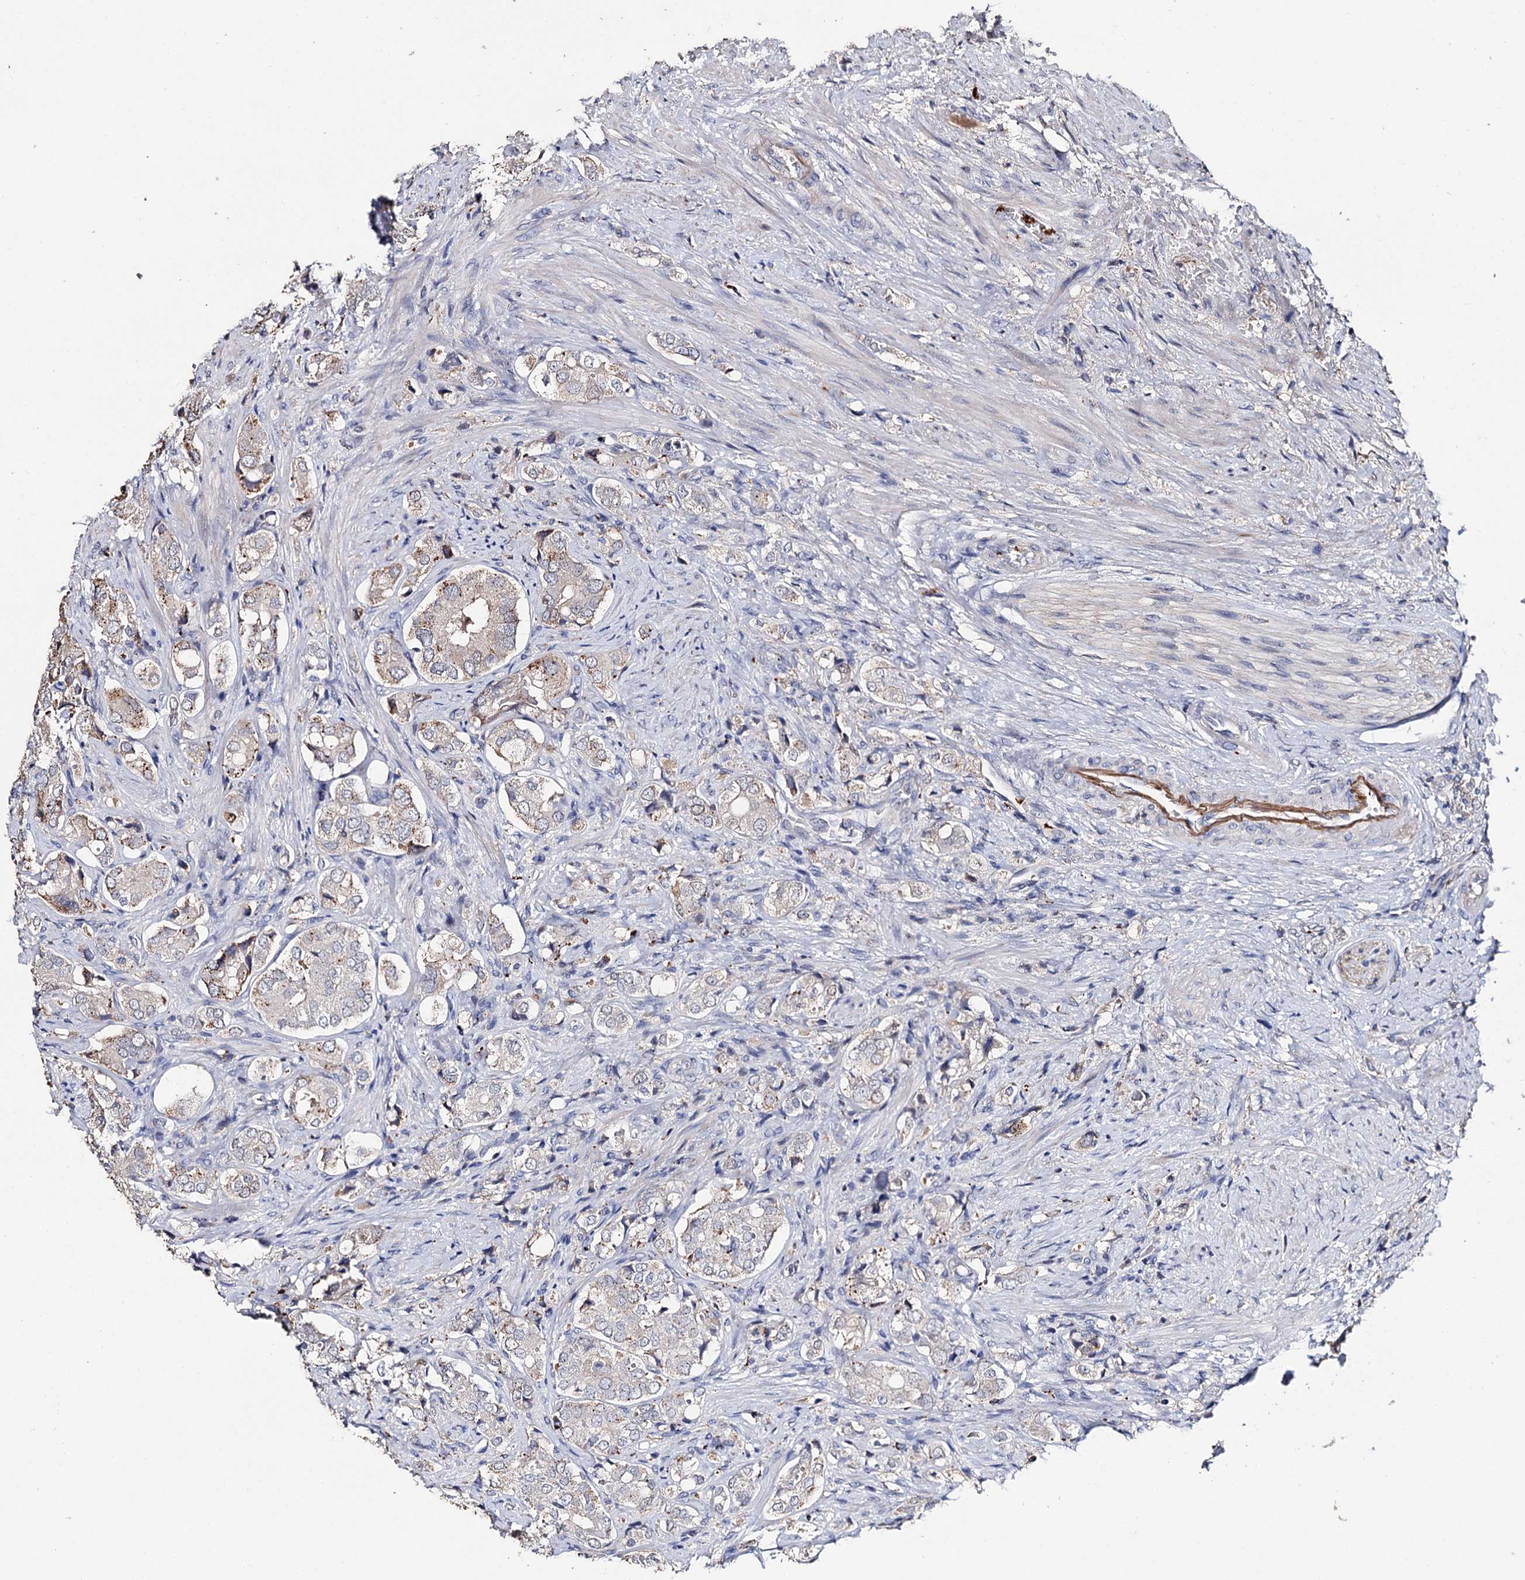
{"staining": {"intensity": "weak", "quantity": "<25%", "location": "cytoplasmic/membranous"}, "tissue": "prostate cancer", "cell_type": "Tumor cells", "image_type": "cancer", "snomed": [{"axis": "morphology", "description": "Adenocarcinoma, High grade"}, {"axis": "topography", "description": "Prostate"}], "caption": "Tumor cells show no significant staining in prostate cancer. (Brightfield microscopy of DAB (3,3'-diaminobenzidine) immunohistochemistry at high magnification).", "gene": "DNAH6", "patient": {"sex": "male", "age": 65}}